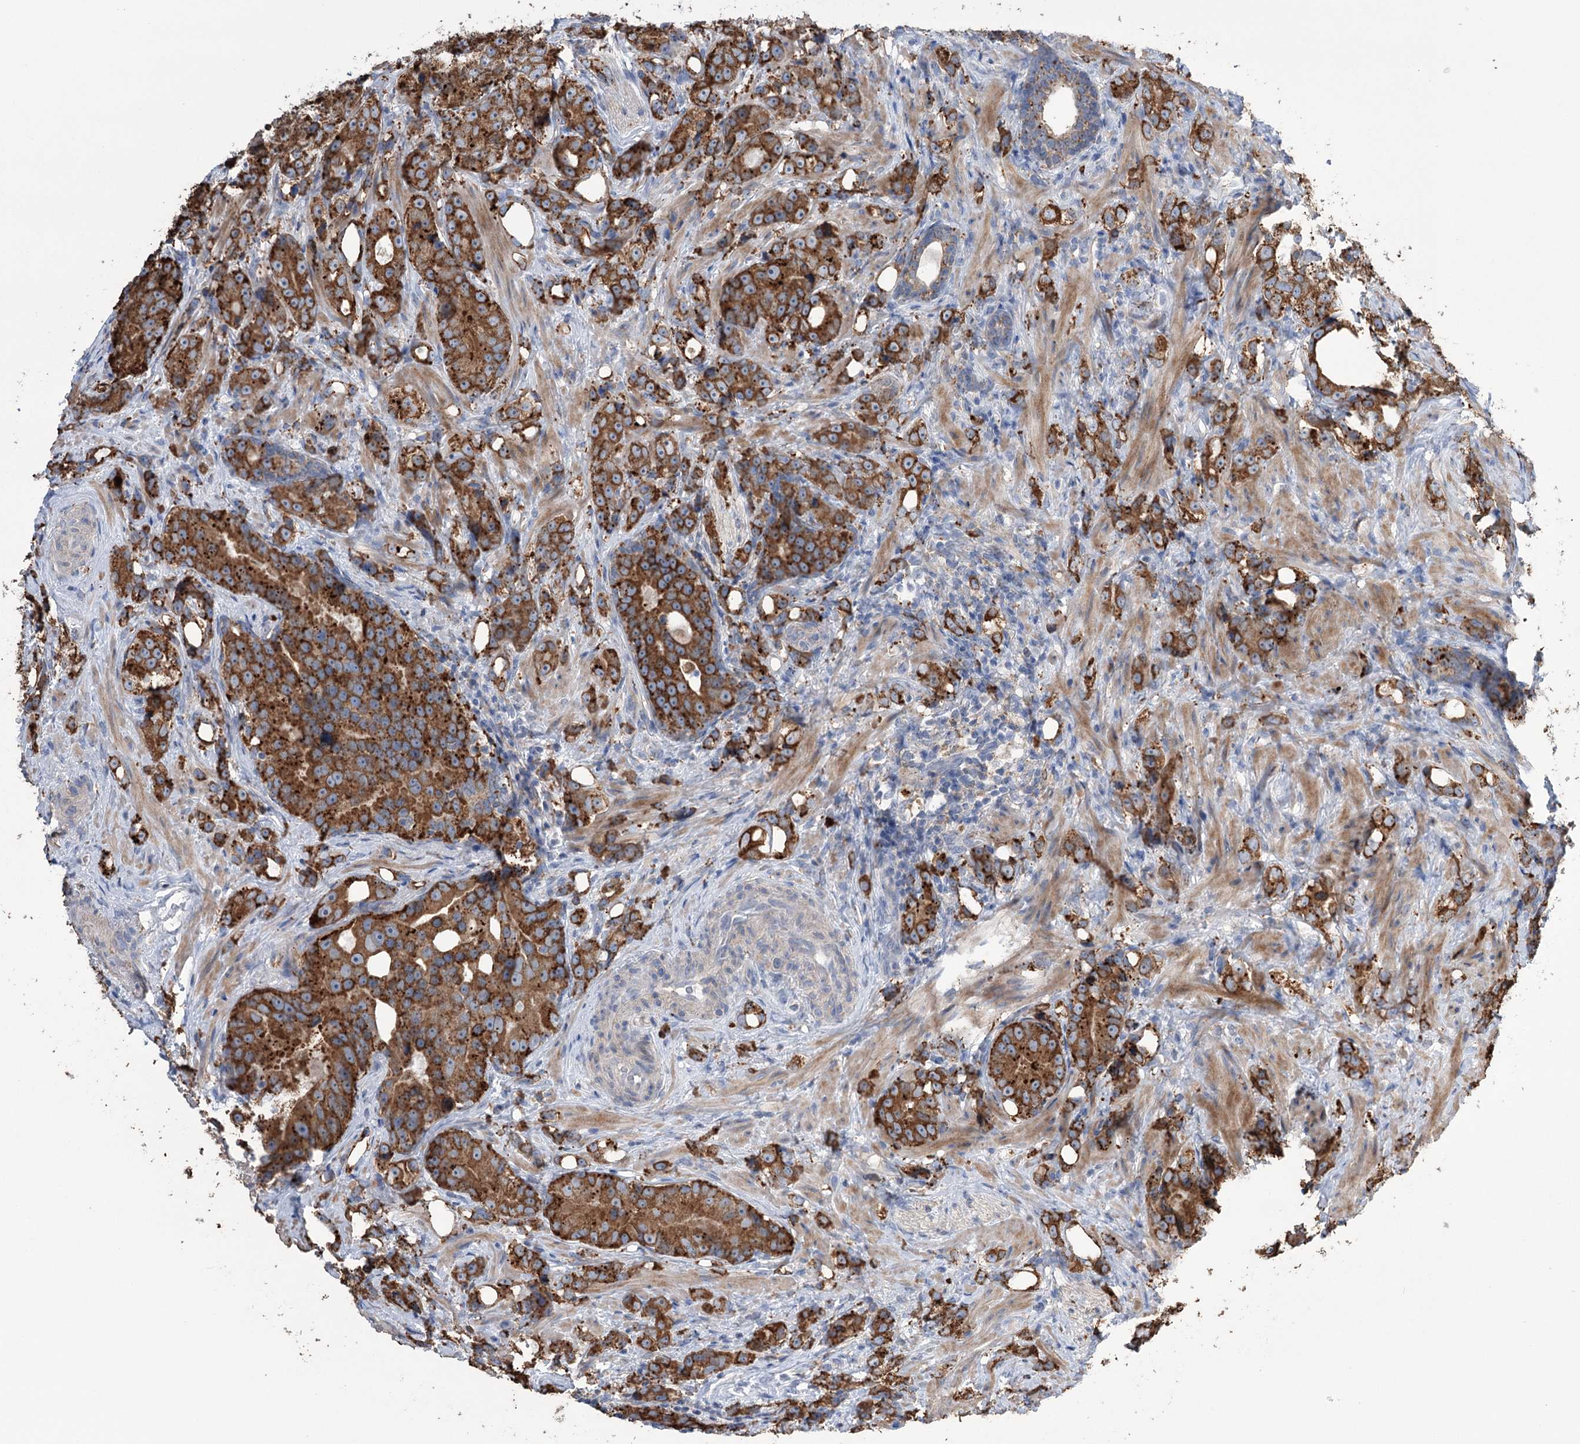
{"staining": {"intensity": "strong", "quantity": ">75%", "location": "cytoplasmic/membranous"}, "tissue": "prostate cancer", "cell_type": "Tumor cells", "image_type": "cancer", "snomed": [{"axis": "morphology", "description": "Adenocarcinoma, High grade"}, {"axis": "topography", "description": "Prostate"}], "caption": "An image of prostate cancer stained for a protein shows strong cytoplasmic/membranous brown staining in tumor cells.", "gene": "TRIM71", "patient": {"sex": "male", "age": 63}}